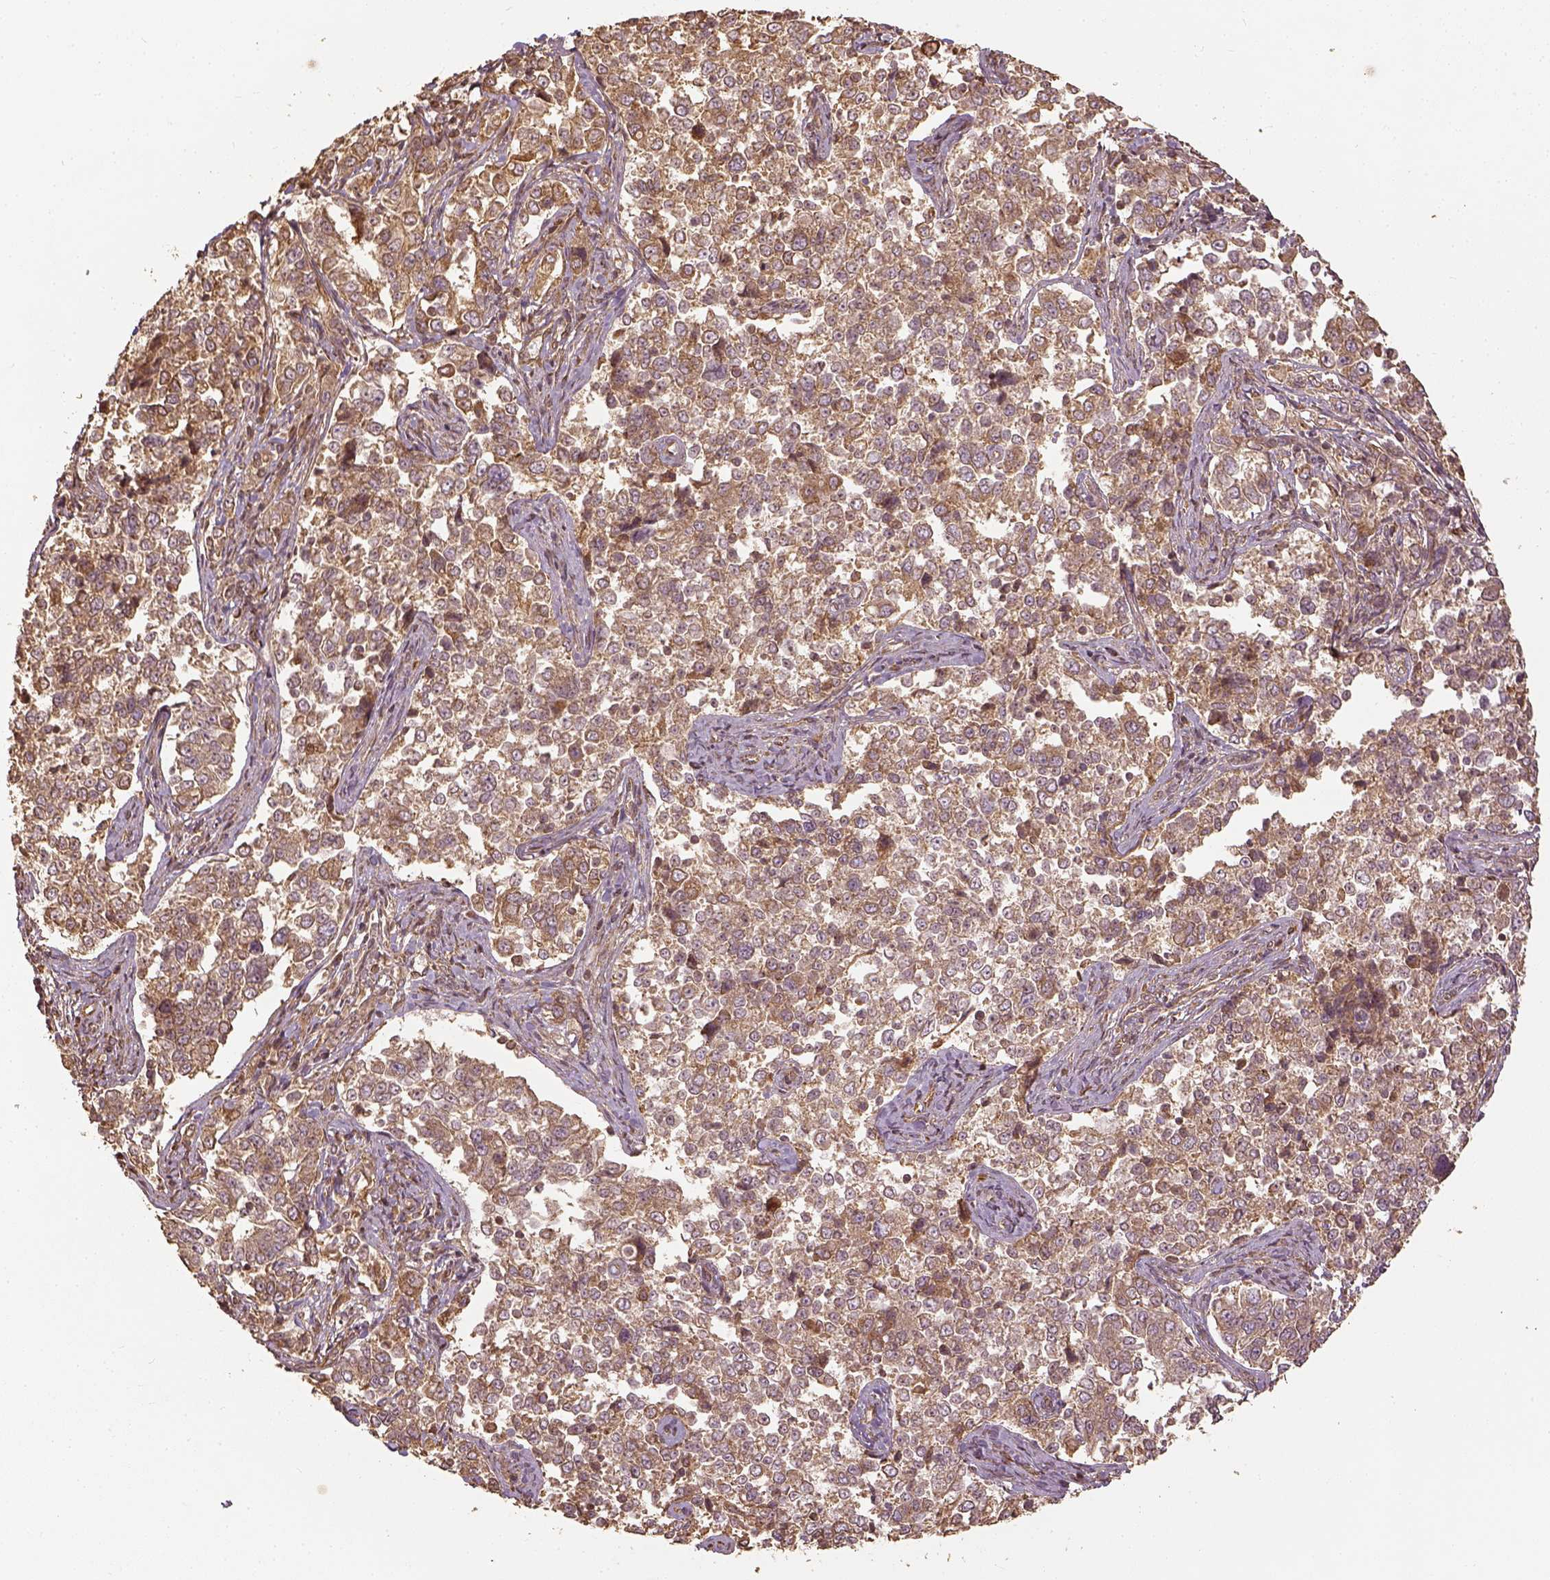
{"staining": {"intensity": "moderate", "quantity": "25%-75%", "location": "cytoplasmic/membranous"}, "tissue": "endometrial cancer", "cell_type": "Tumor cells", "image_type": "cancer", "snomed": [{"axis": "morphology", "description": "Adenocarcinoma, NOS"}, {"axis": "topography", "description": "Endometrium"}], "caption": "IHC of human endometrial cancer (adenocarcinoma) shows medium levels of moderate cytoplasmic/membranous staining in about 25%-75% of tumor cells.", "gene": "VEGFA", "patient": {"sex": "female", "age": 43}}